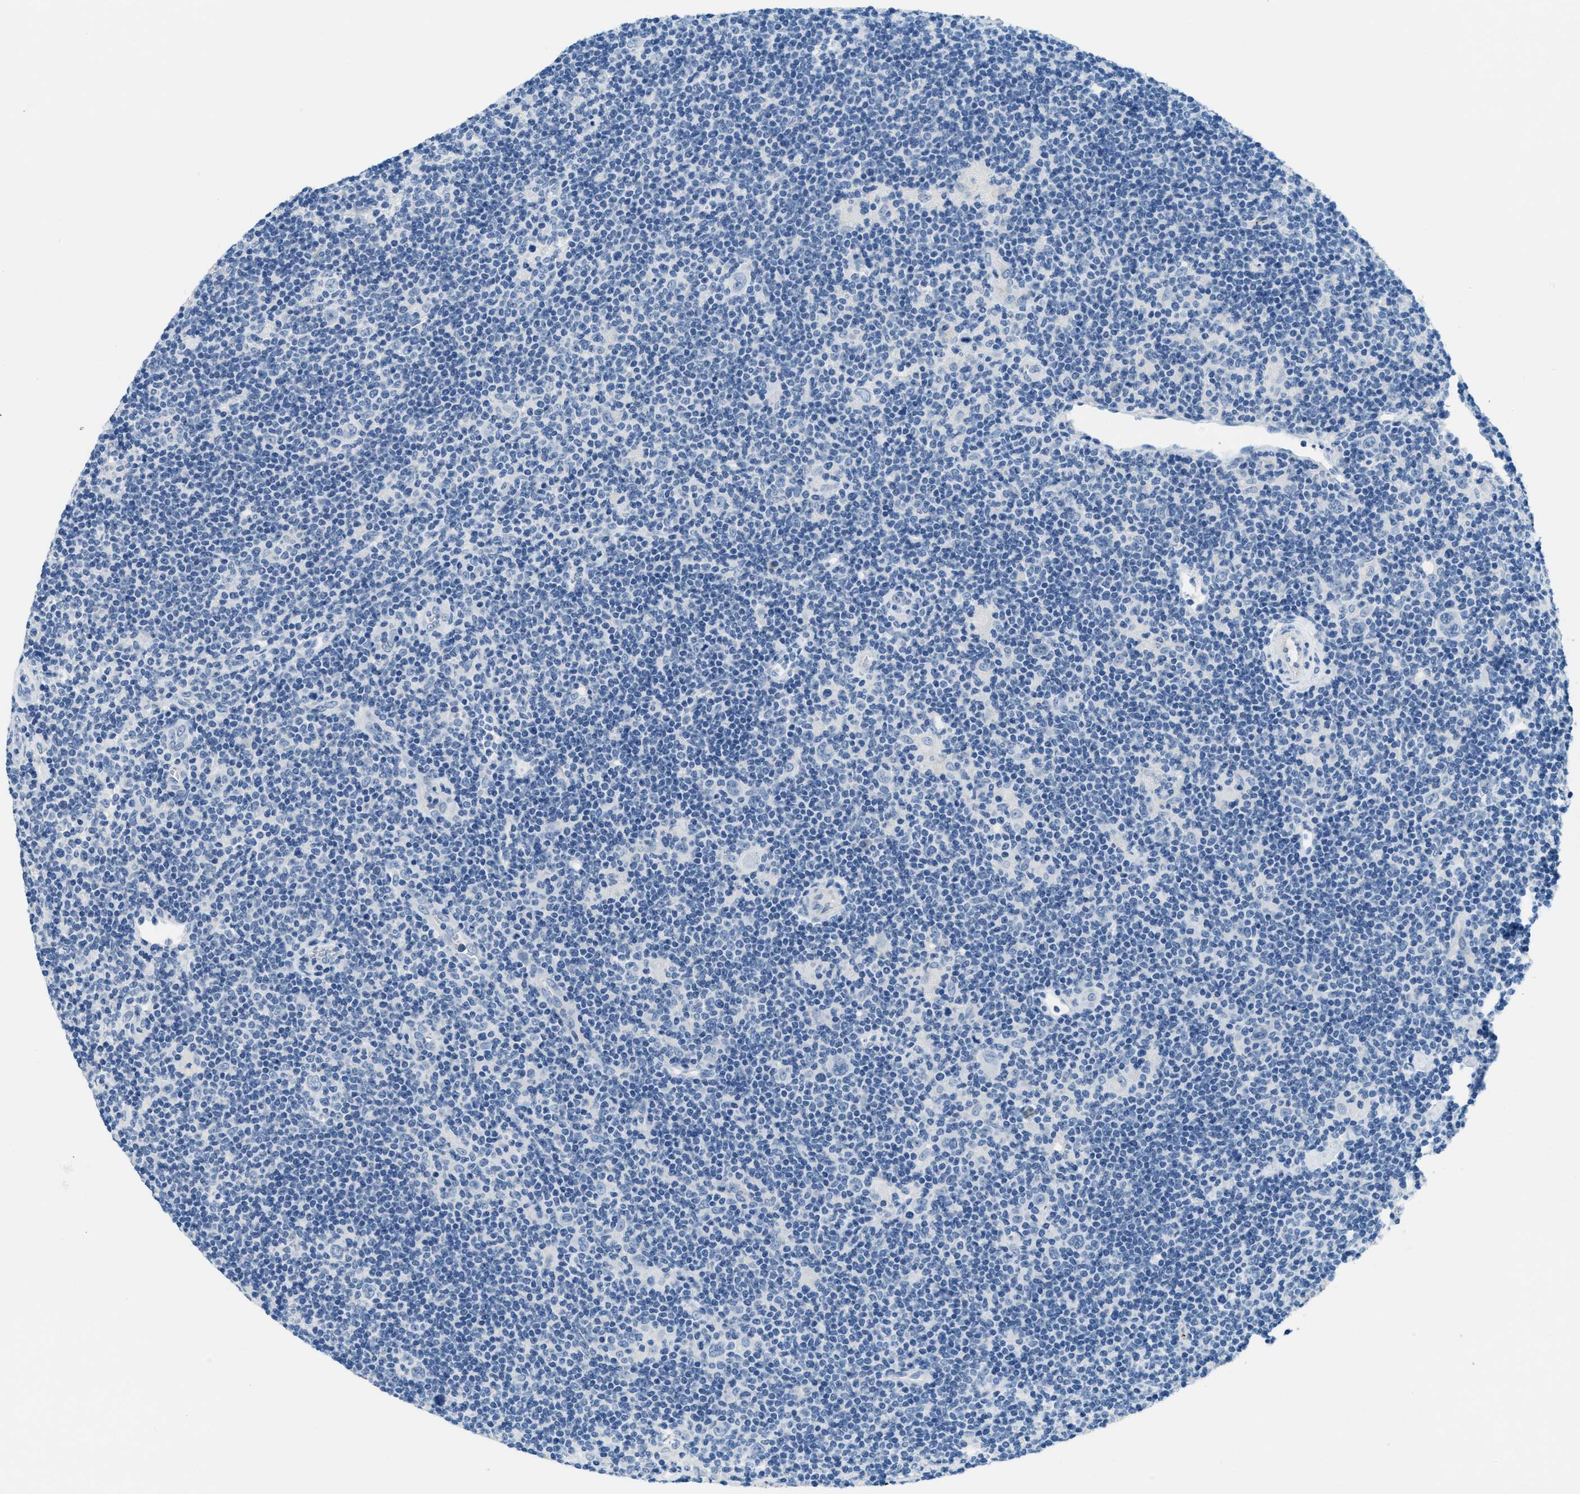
{"staining": {"intensity": "negative", "quantity": "none", "location": "none"}, "tissue": "lymphoma", "cell_type": "Tumor cells", "image_type": "cancer", "snomed": [{"axis": "morphology", "description": "Hodgkin's disease, NOS"}, {"axis": "topography", "description": "Lymph node"}], "caption": "Histopathology image shows no significant protein staining in tumor cells of Hodgkin's disease. Nuclei are stained in blue.", "gene": "A2M", "patient": {"sex": "female", "age": 57}}